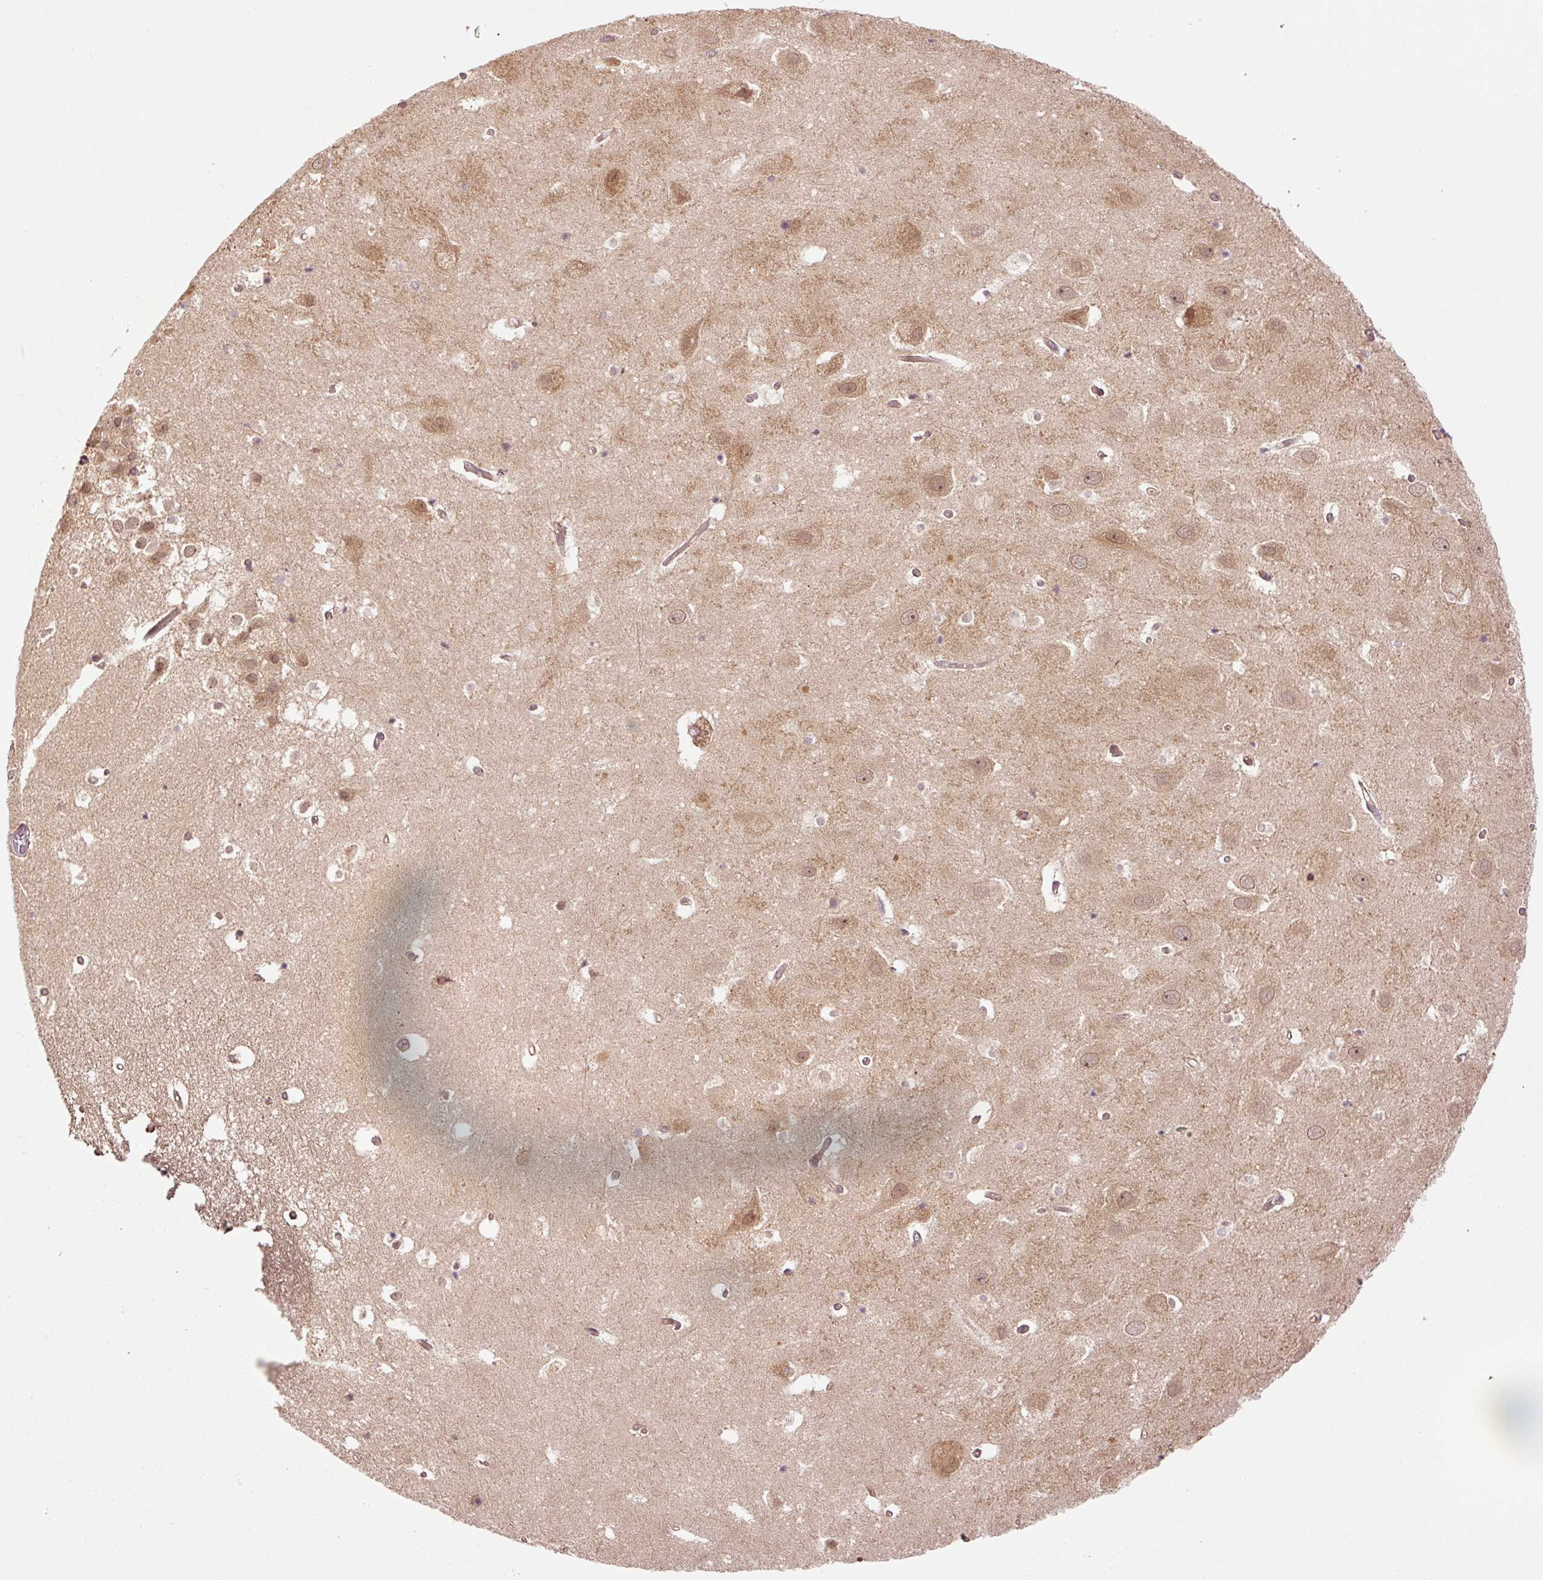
{"staining": {"intensity": "moderate", "quantity": ">75%", "location": "cytoplasmic/membranous"}, "tissue": "hippocampus", "cell_type": "Glial cells", "image_type": "normal", "snomed": [{"axis": "morphology", "description": "Normal tissue, NOS"}, {"axis": "topography", "description": "Hippocampus"}], "caption": "Hippocampus stained with immunohistochemistry (IHC) shows moderate cytoplasmic/membranous positivity in approximately >75% of glial cells.", "gene": "OXER1", "patient": {"sex": "female", "age": 52}}